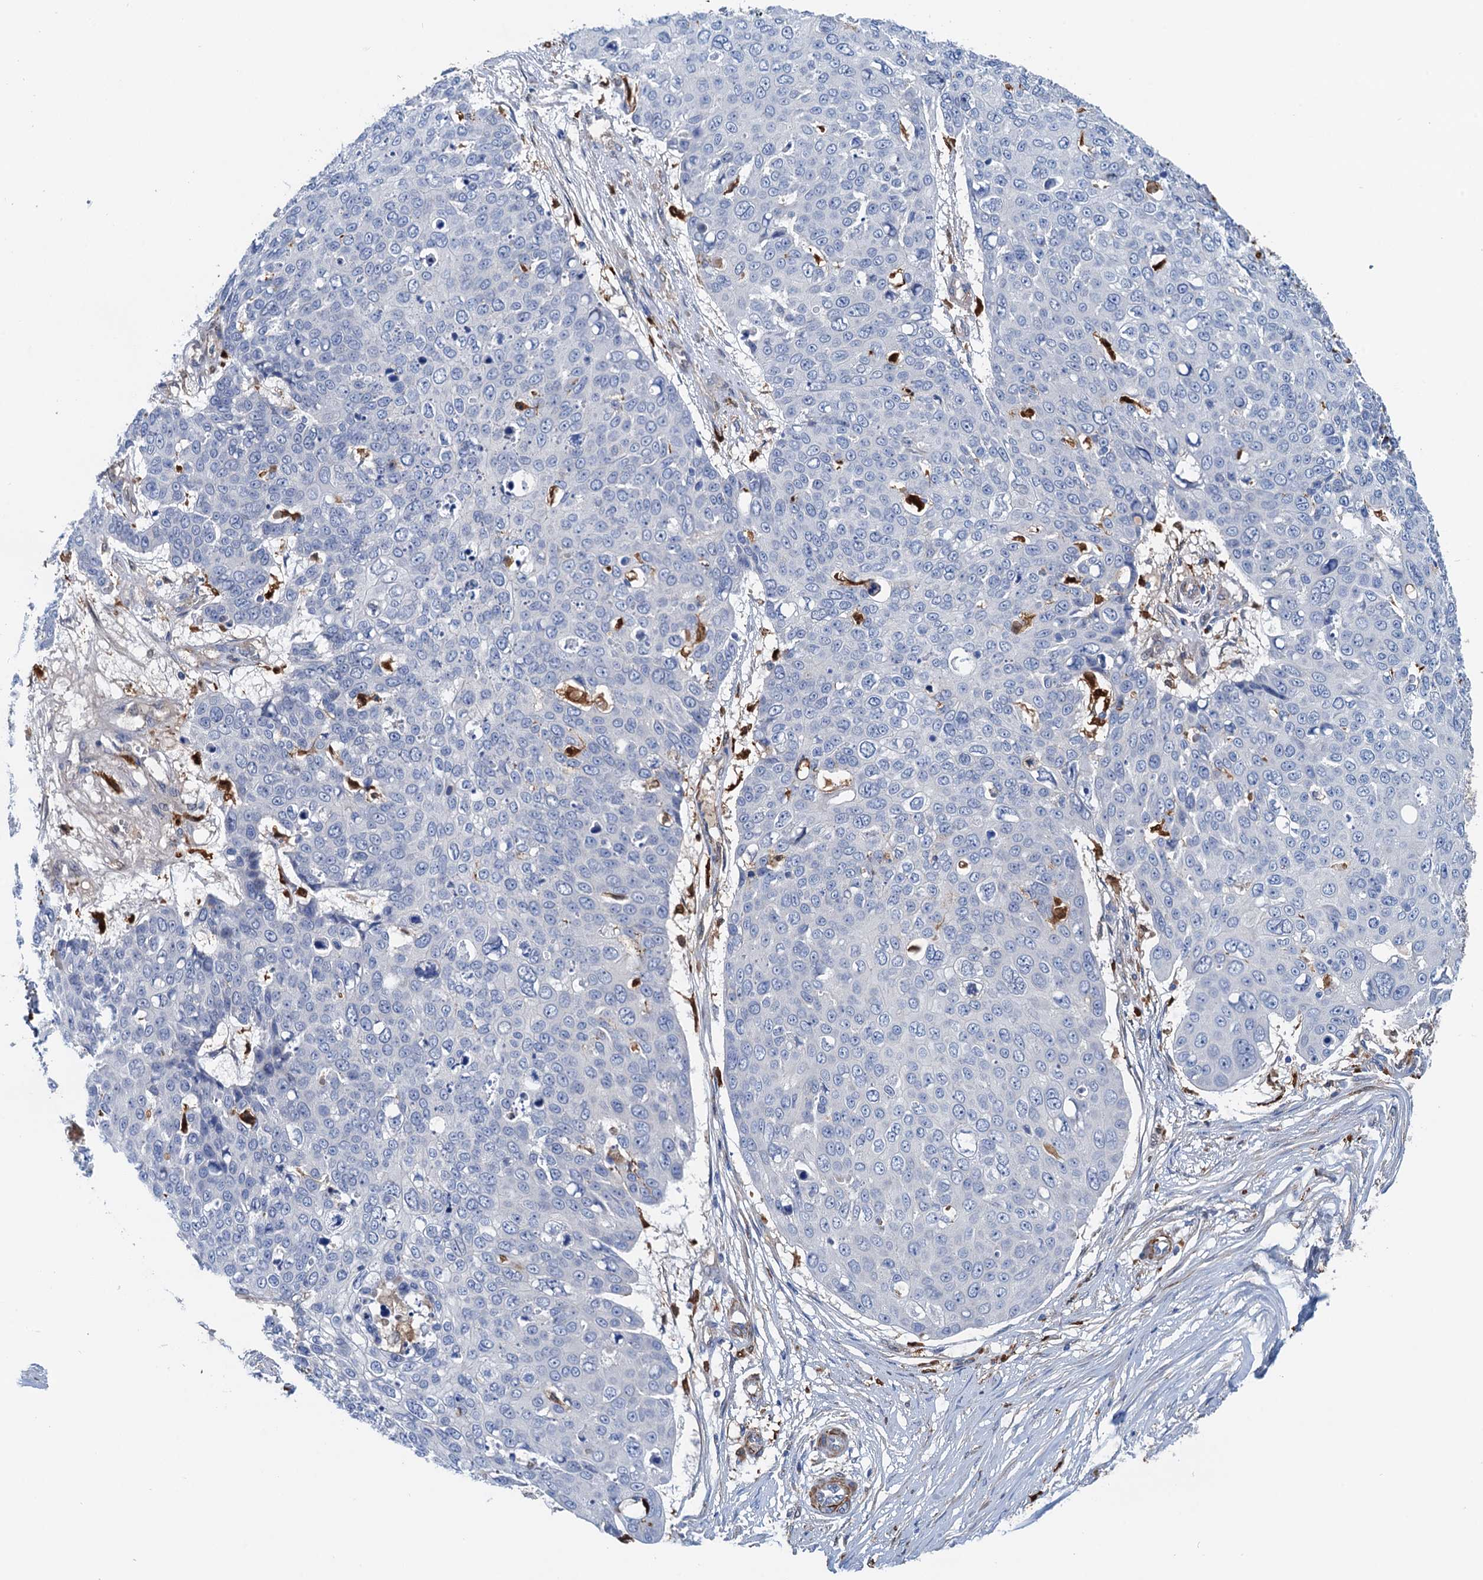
{"staining": {"intensity": "negative", "quantity": "none", "location": "none"}, "tissue": "skin cancer", "cell_type": "Tumor cells", "image_type": "cancer", "snomed": [{"axis": "morphology", "description": "Squamous cell carcinoma, NOS"}, {"axis": "topography", "description": "Skin"}], "caption": "High power microscopy histopathology image of an immunohistochemistry image of squamous cell carcinoma (skin), revealing no significant positivity in tumor cells.", "gene": "CSTPP1", "patient": {"sex": "male", "age": 71}}